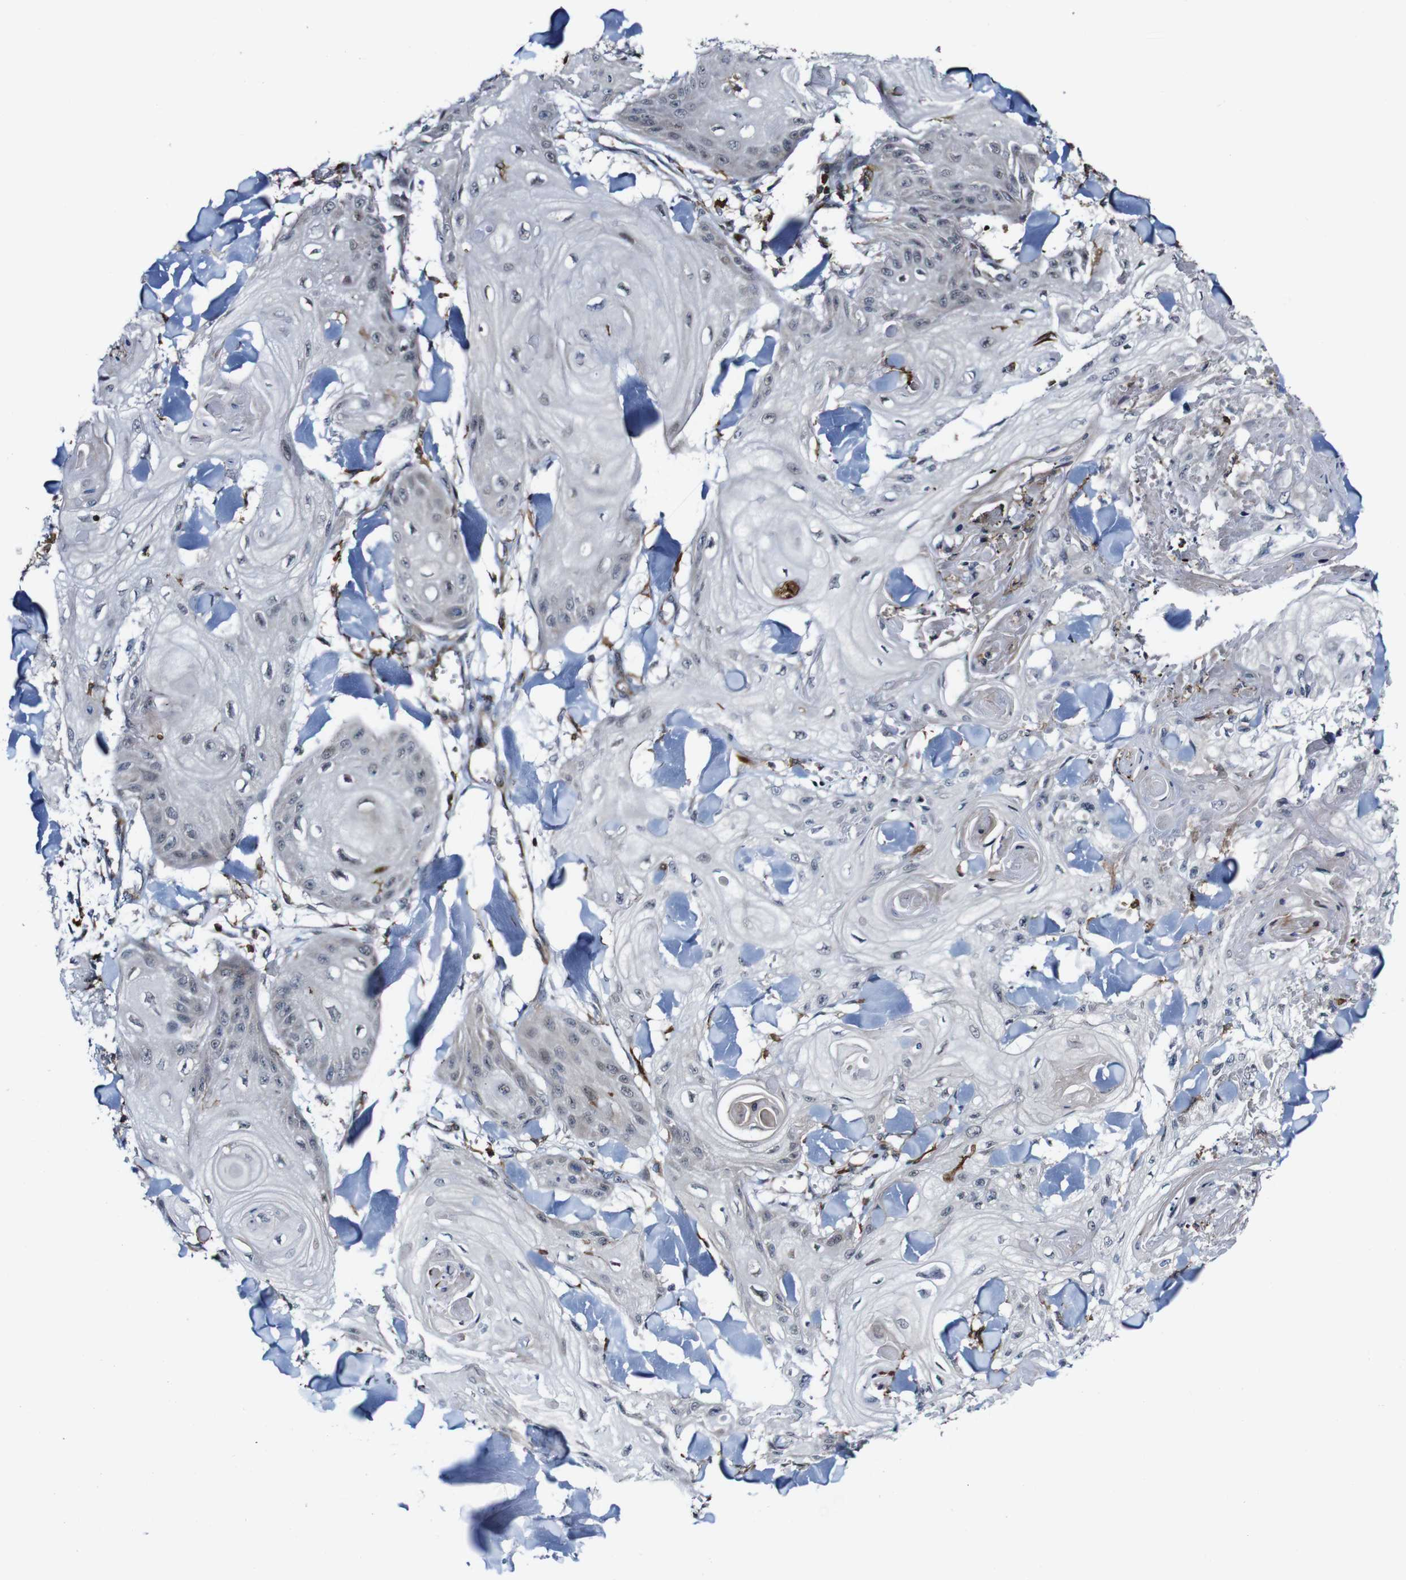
{"staining": {"intensity": "negative", "quantity": "none", "location": "none"}, "tissue": "skin cancer", "cell_type": "Tumor cells", "image_type": "cancer", "snomed": [{"axis": "morphology", "description": "Squamous cell carcinoma, NOS"}, {"axis": "topography", "description": "Skin"}], "caption": "Photomicrograph shows no significant protein positivity in tumor cells of squamous cell carcinoma (skin).", "gene": "JAK2", "patient": {"sex": "male", "age": 74}}